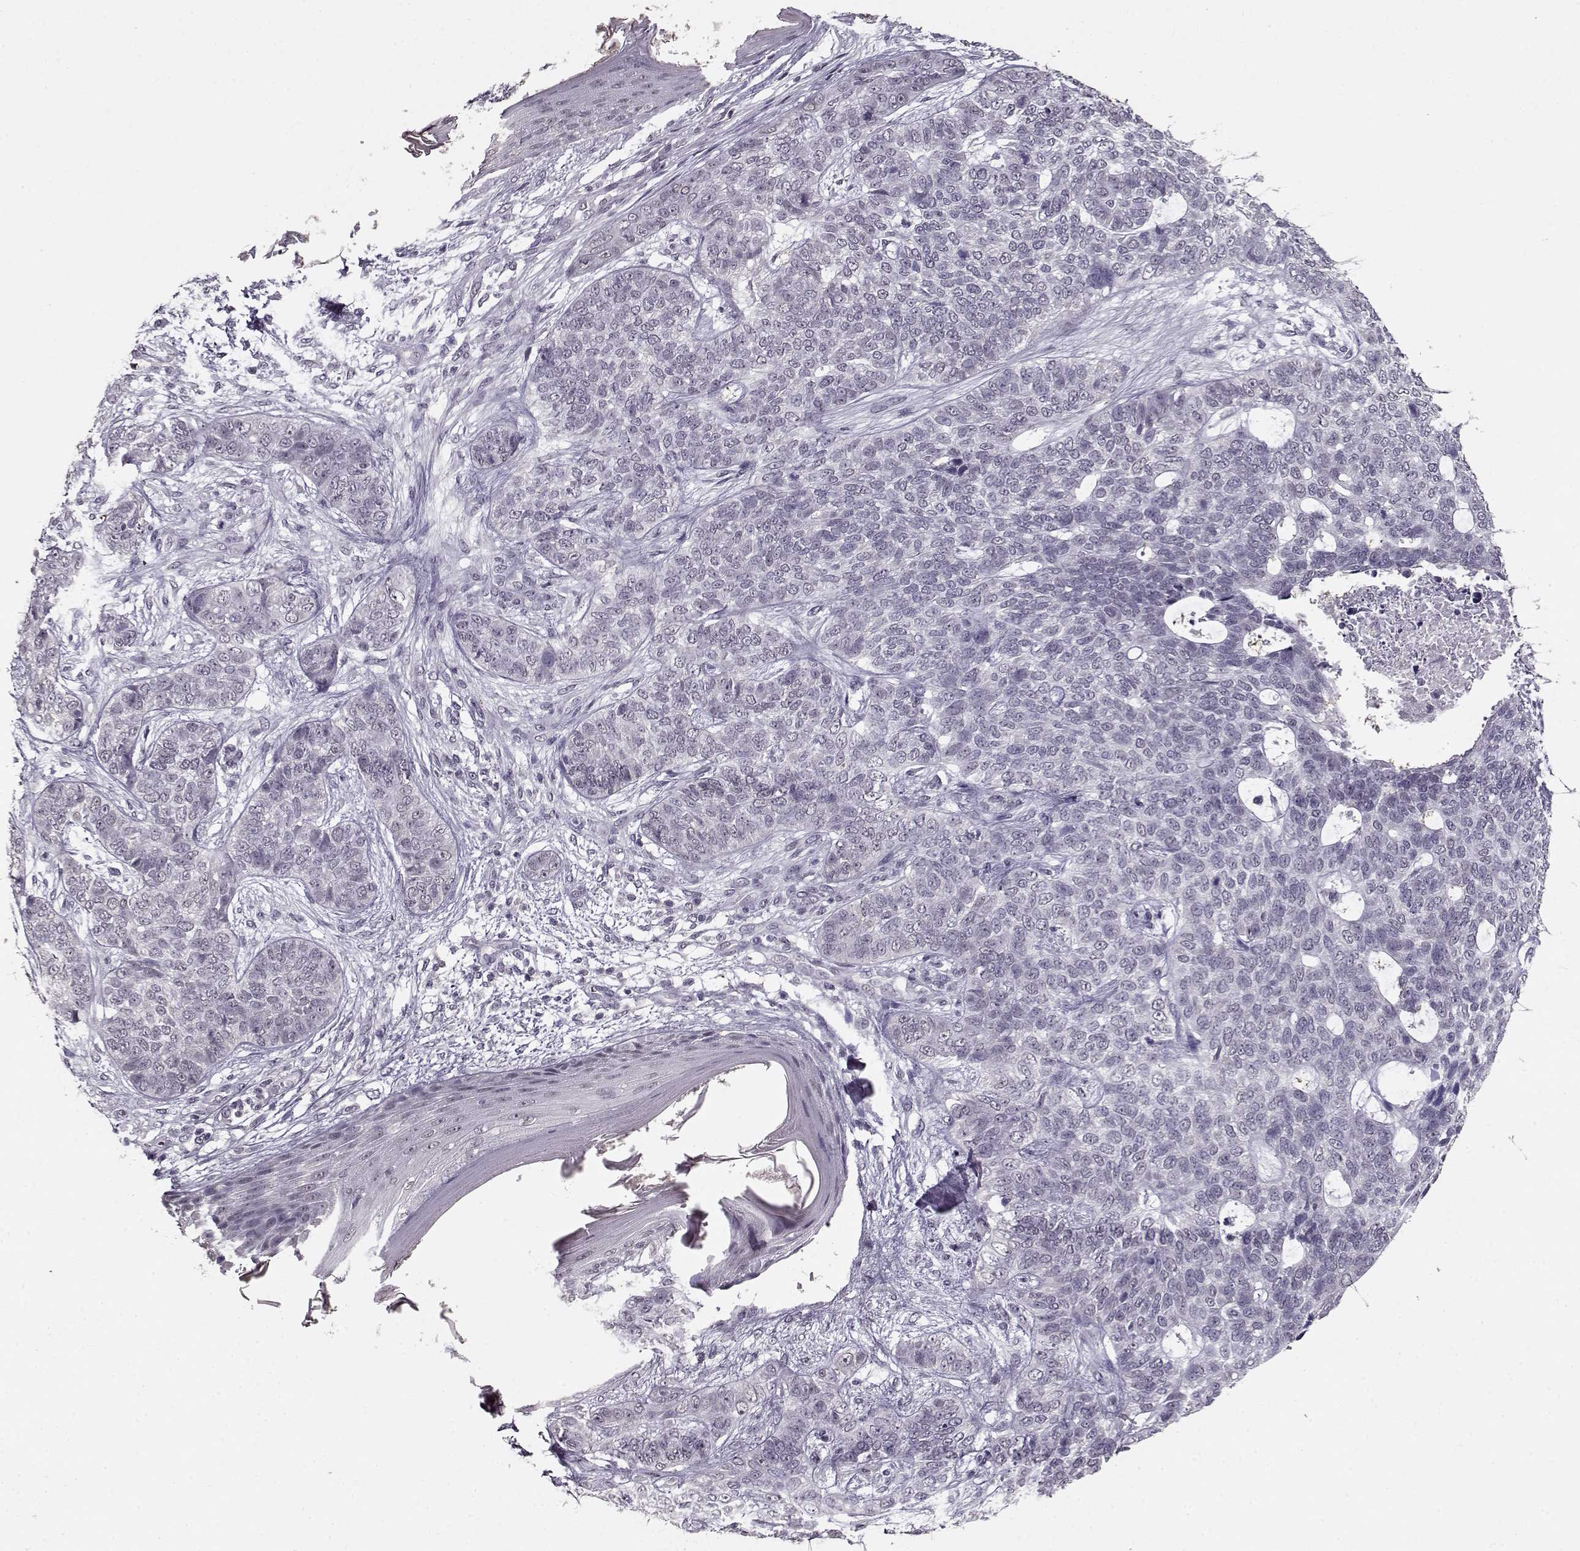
{"staining": {"intensity": "negative", "quantity": "none", "location": "none"}, "tissue": "skin cancer", "cell_type": "Tumor cells", "image_type": "cancer", "snomed": [{"axis": "morphology", "description": "Basal cell carcinoma"}, {"axis": "topography", "description": "Skin"}], "caption": "Photomicrograph shows no significant protein expression in tumor cells of skin cancer. (Stains: DAB (3,3'-diaminobenzidine) IHC with hematoxylin counter stain, Microscopy: brightfield microscopy at high magnification).", "gene": "RP1L1", "patient": {"sex": "female", "age": 69}}